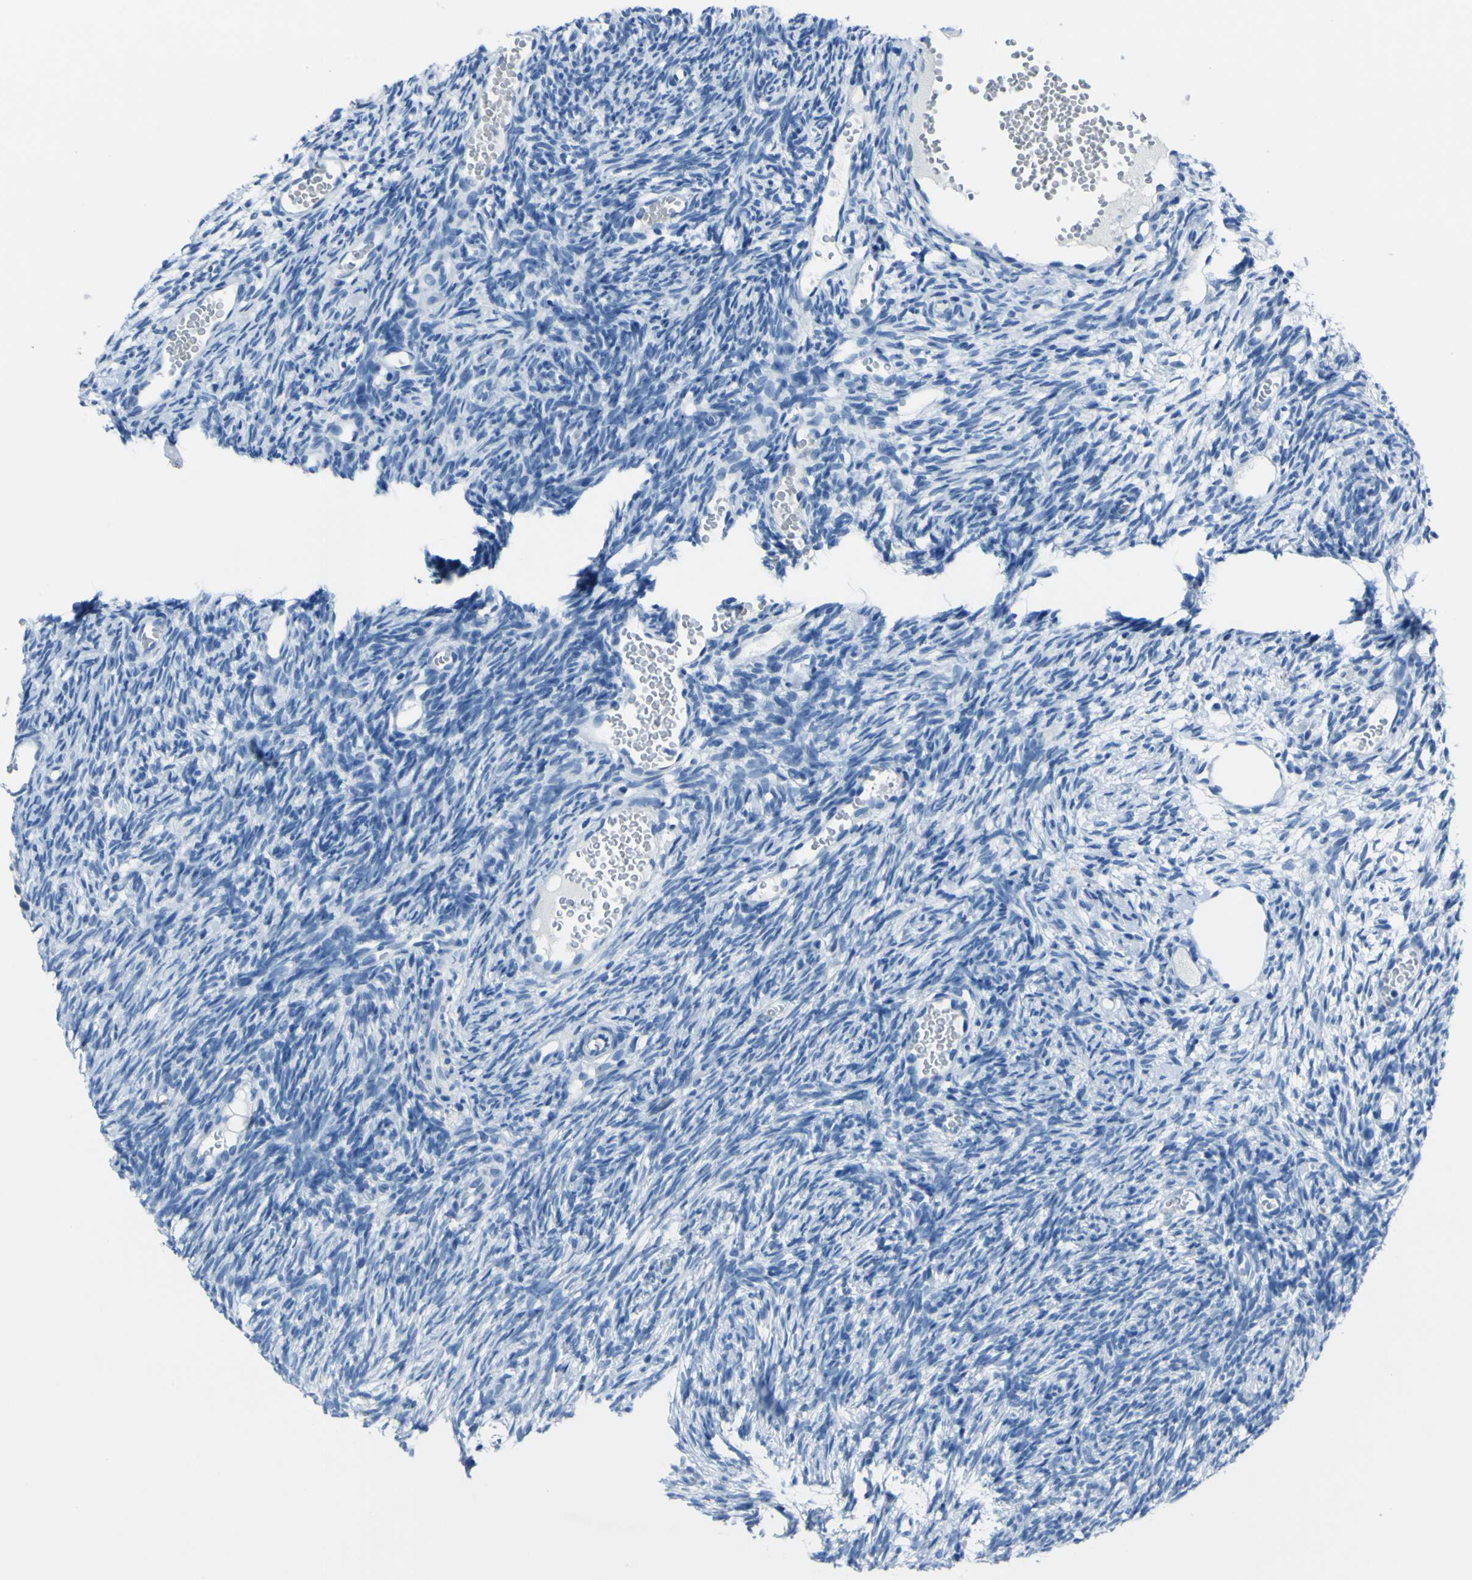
{"staining": {"intensity": "negative", "quantity": "none", "location": "none"}, "tissue": "ovary", "cell_type": "Ovarian stroma cells", "image_type": "normal", "snomed": [{"axis": "morphology", "description": "Normal tissue, NOS"}, {"axis": "topography", "description": "Ovary"}], "caption": "The image shows no staining of ovarian stroma cells in unremarkable ovary. (DAB (3,3'-diaminobenzidine) IHC with hematoxylin counter stain).", "gene": "PHKG1", "patient": {"sex": "female", "age": 35}}